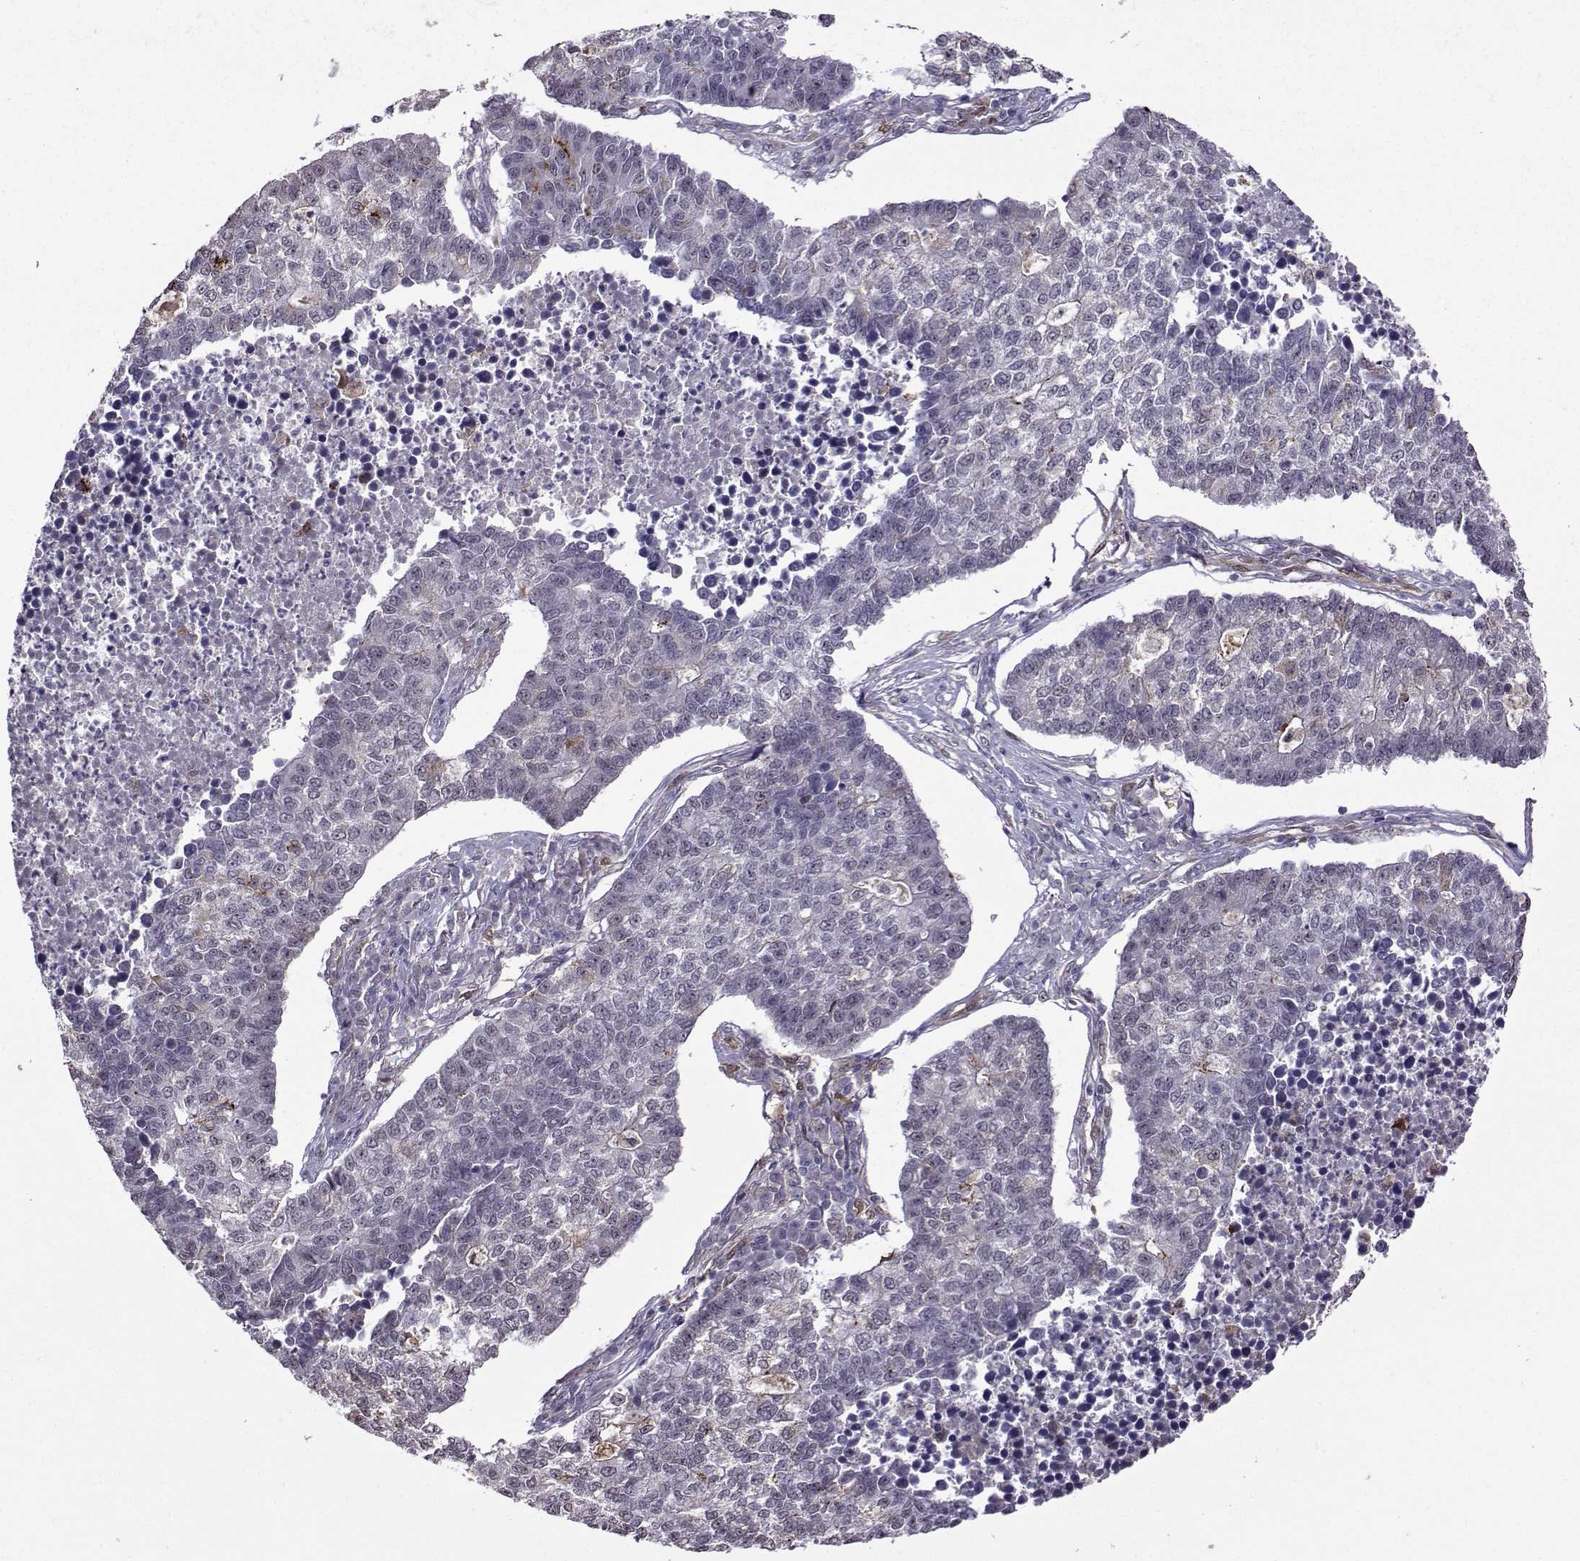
{"staining": {"intensity": "negative", "quantity": "none", "location": "none"}, "tissue": "lung cancer", "cell_type": "Tumor cells", "image_type": "cancer", "snomed": [{"axis": "morphology", "description": "Adenocarcinoma, NOS"}, {"axis": "topography", "description": "Lung"}], "caption": "Adenocarcinoma (lung) stained for a protein using immunohistochemistry (IHC) demonstrates no staining tumor cells.", "gene": "DDX20", "patient": {"sex": "male", "age": 57}}